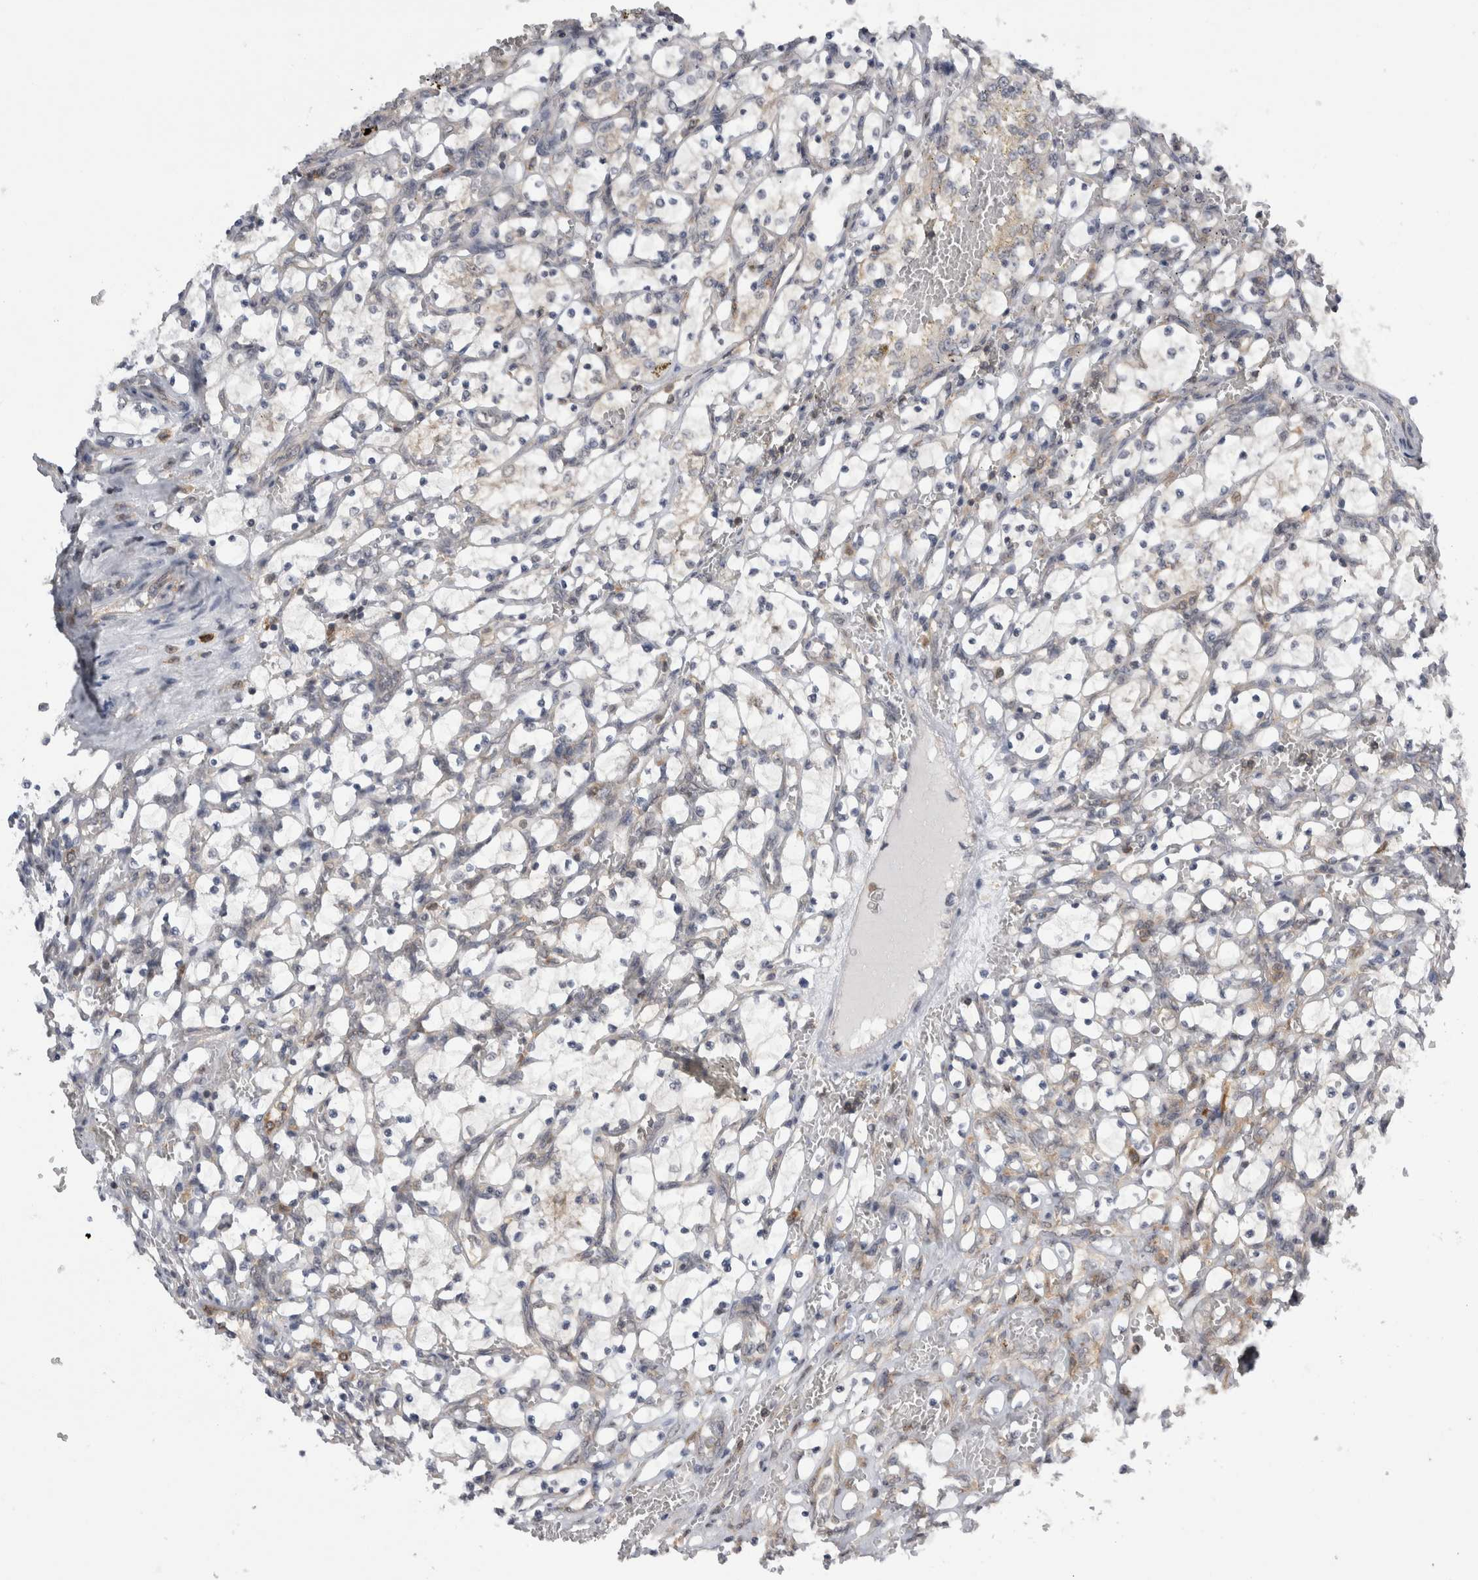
{"staining": {"intensity": "negative", "quantity": "none", "location": "none"}, "tissue": "renal cancer", "cell_type": "Tumor cells", "image_type": "cancer", "snomed": [{"axis": "morphology", "description": "Adenocarcinoma, NOS"}, {"axis": "topography", "description": "Kidney"}], "caption": "The micrograph displays no significant positivity in tumor cells of adenocarcinoma (renal).", "gene": "CACYBP", "patient": {"sex": "female", "age": 69}}